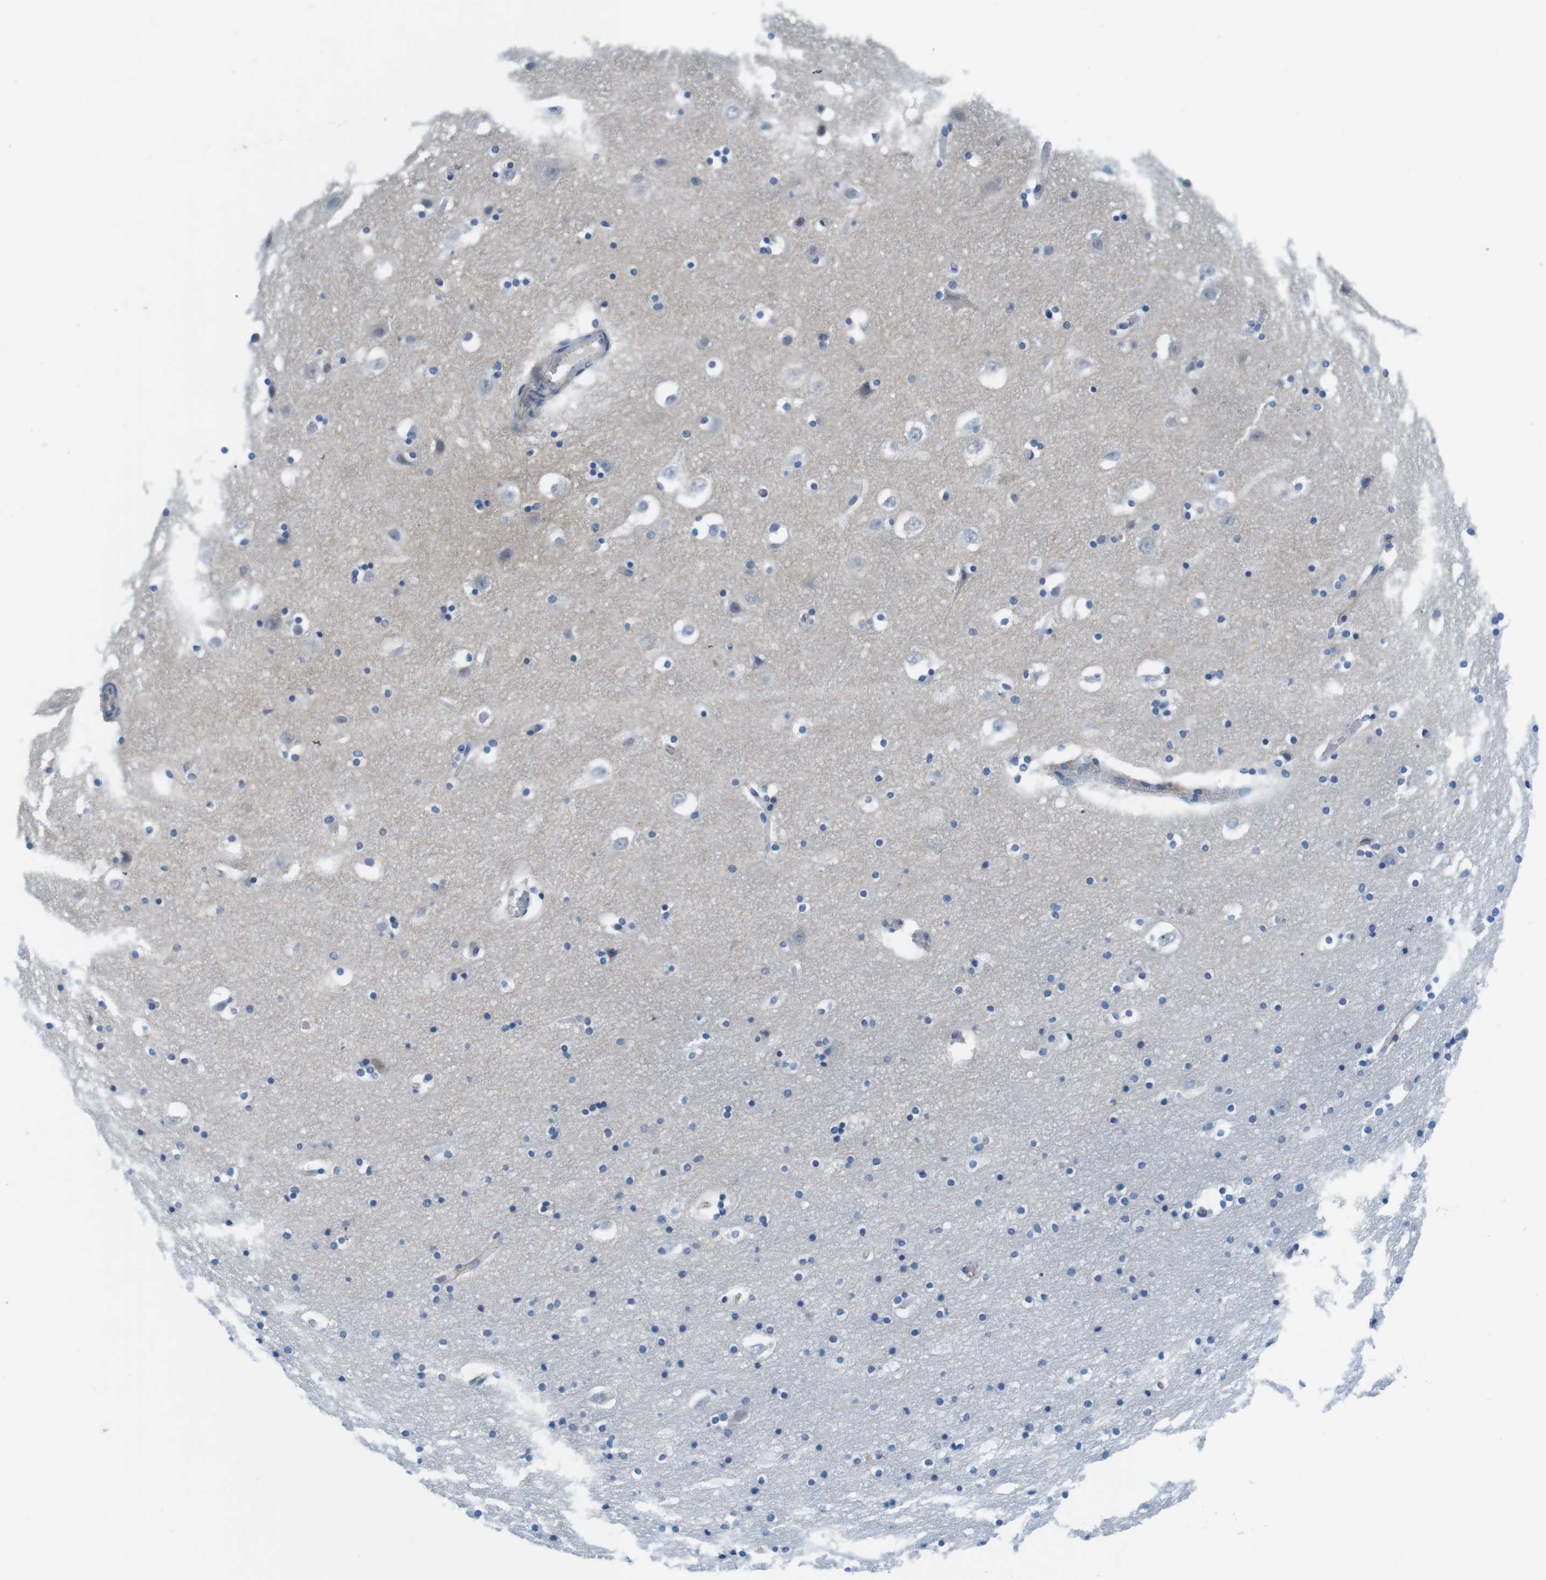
{"staining": {"intensity": "weak", "quantity": "<25%", "location": "cytoplasmic/membranous"}, "tissue": "hippocampus", "cell_type": "Glial cells", "image_type": "normal", "snomed": [{"axis": "morphology", "description": "Normal tissue, NOS"}, {"axis": "topography", "description": "Hippocampus"}], "caption": "An immunohistochemistry (IHC) image of unremarkable hippocampus is shown. There is no staining in glial cells of hippocampus. The staining is performed using DAB brown chromogen with nuclei counter-stained in using hematoxylin.", "gene": "SLC6A6", "patient": {"sex": "male", "age": 45}}